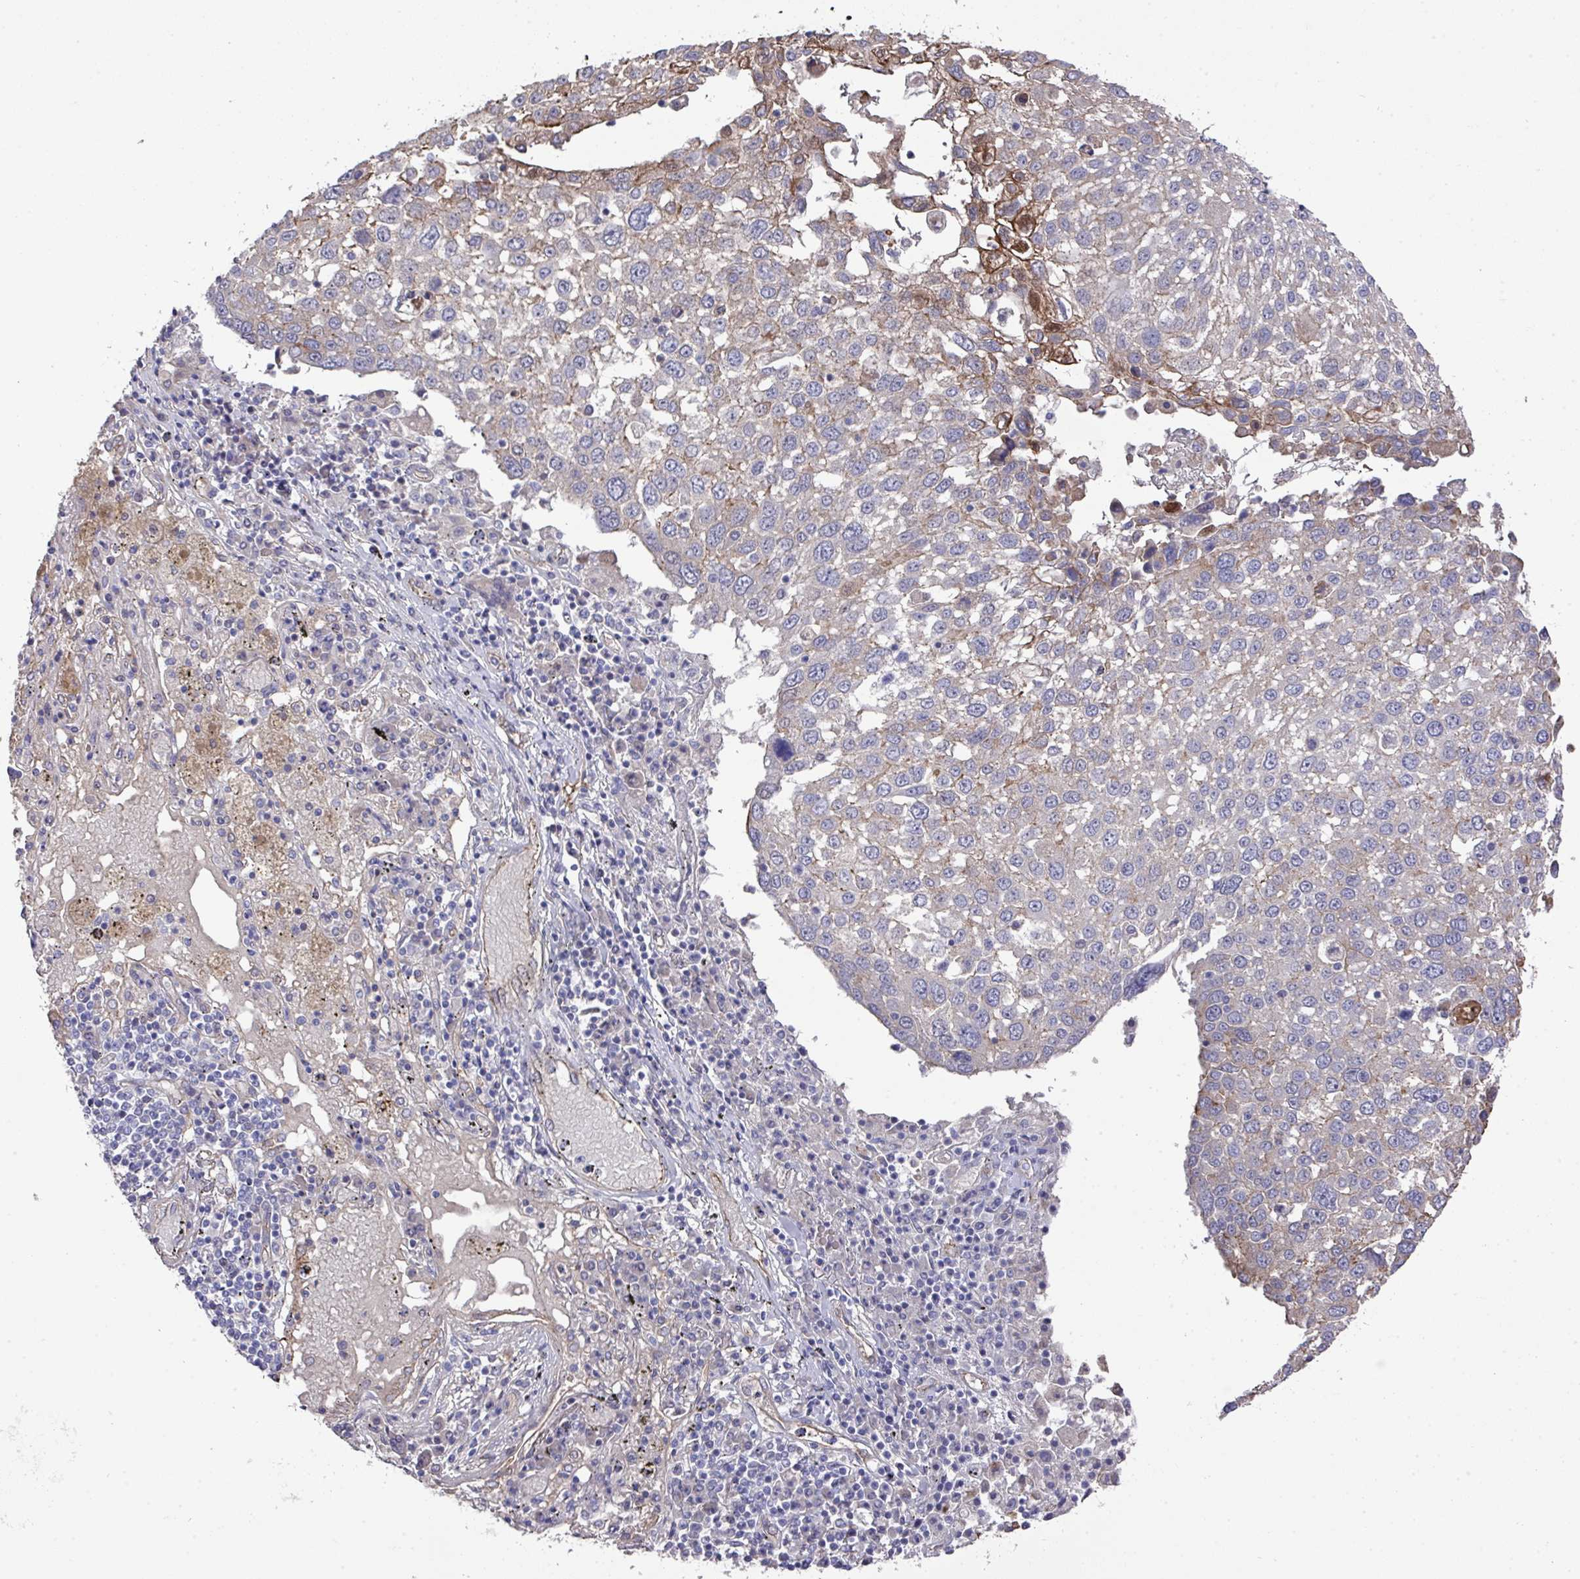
{"staining": {"intensity": "negative", "quantity": "none", "location": "none"}, "tissue": "lung cancer", "cell_type": "Tumor cells", "image_type": "cancer", "snomed": [{"axis": "morphology", "description": "Squamous cell carcinoma, NOS"}, {"axis": "topography", "description": "Lung"}], "caption": "High power microscopy micrograph of an immunohistochemistry (IHC) image of squamous cell carcinoma (lung), revealing no significant expression in tumor cells.", "gene": "PRR5", "patient": {"sex": "male", "age": 65}}